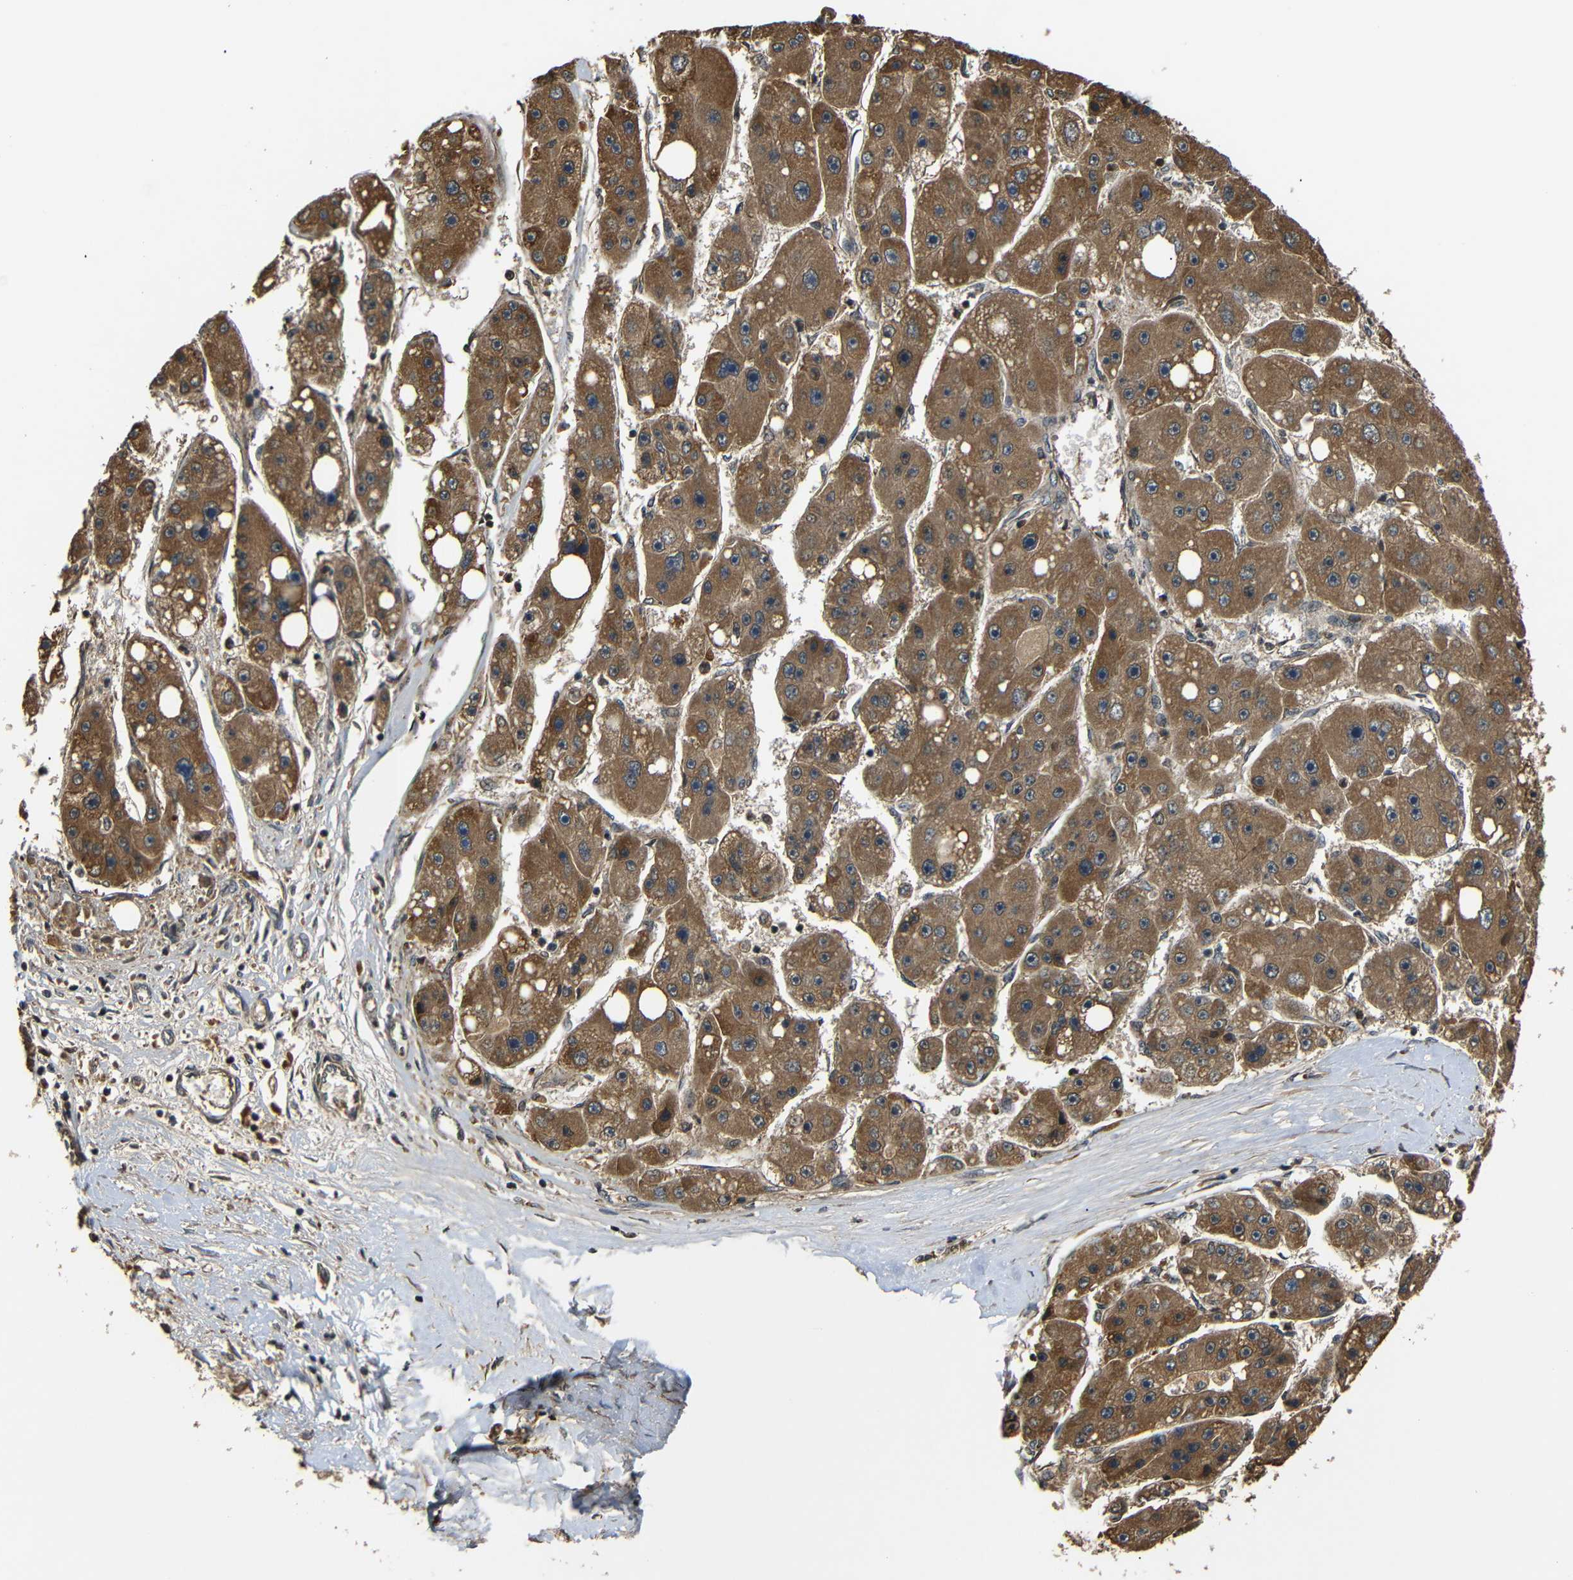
{"staining": {"intensity": "moderate", "quantity": ">75%", "location": "cytoplasmic/membranous"}, "tissue": "liver cancer", "cell_type": "Tumor cells", "image_type": "cancer", "snomed": [{"axis": "morphology", "description": "Carcinoma, Hepatocellular, NOS"}, {"axis": "topography", "description": "Liver"}], "caption": "Immunohistochemistry (IHC) image of human hepatocellular carcinoma (liver) stained for a protein (brown), which displays medium levels of moderate cytoplasmic/membranous expression in approximately >75% of tumor cells.", "gene": "TANK", "patient": {"sex": "female", "age": 61}}